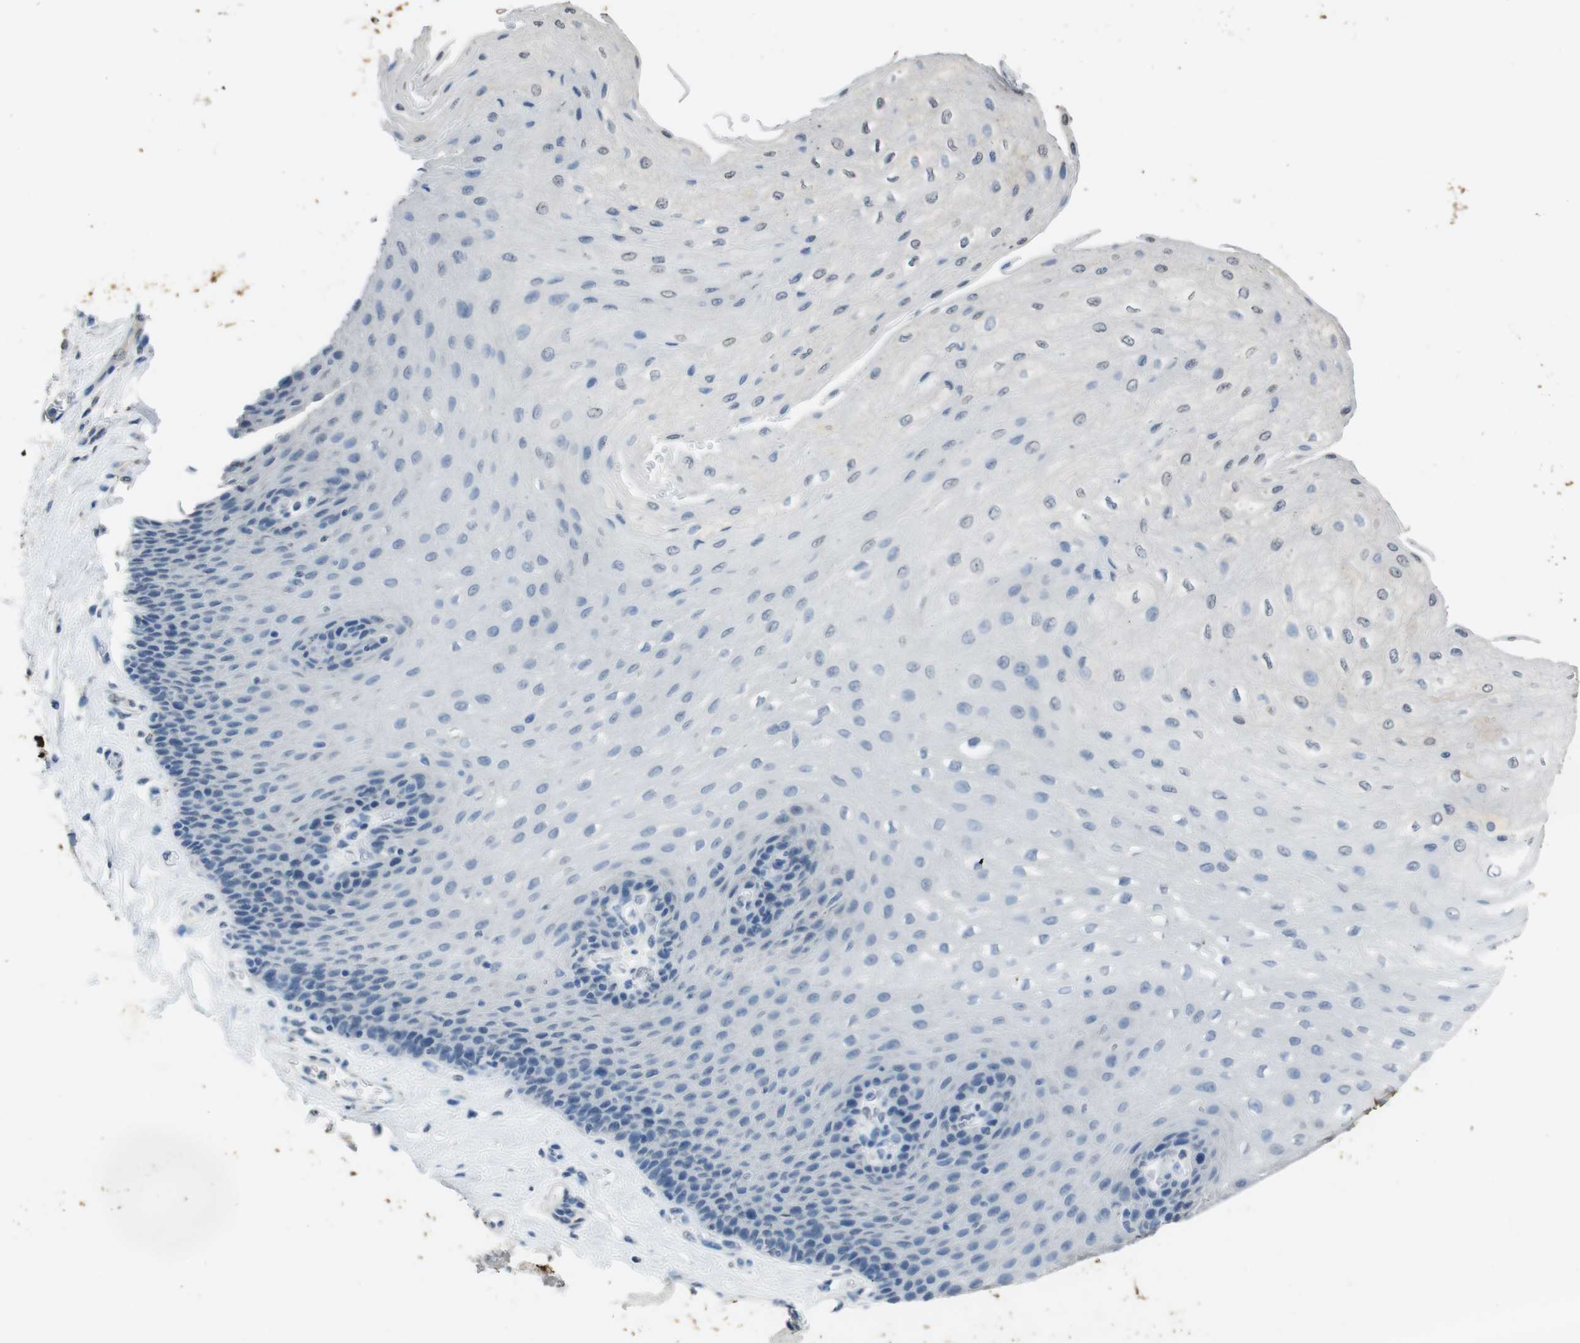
{"staining": {"intensity": "negative", "quantity": "none", "location": "none"}, "tissue": "esophagus", "cell_type": "Squamous epithelial cells", "image_type": "normal", "snomed": [{"axis": "morphology", "description": "Normal tissue, NOS"}, {"axis": "topography", "description": "Esophagus"}], "caption": "Human esophagus stained for a protein using IHC demonstrates no staining in squamous epithelial cells.", "gene": "STBD1", "patient": {"sex": "female", "age": 72}}